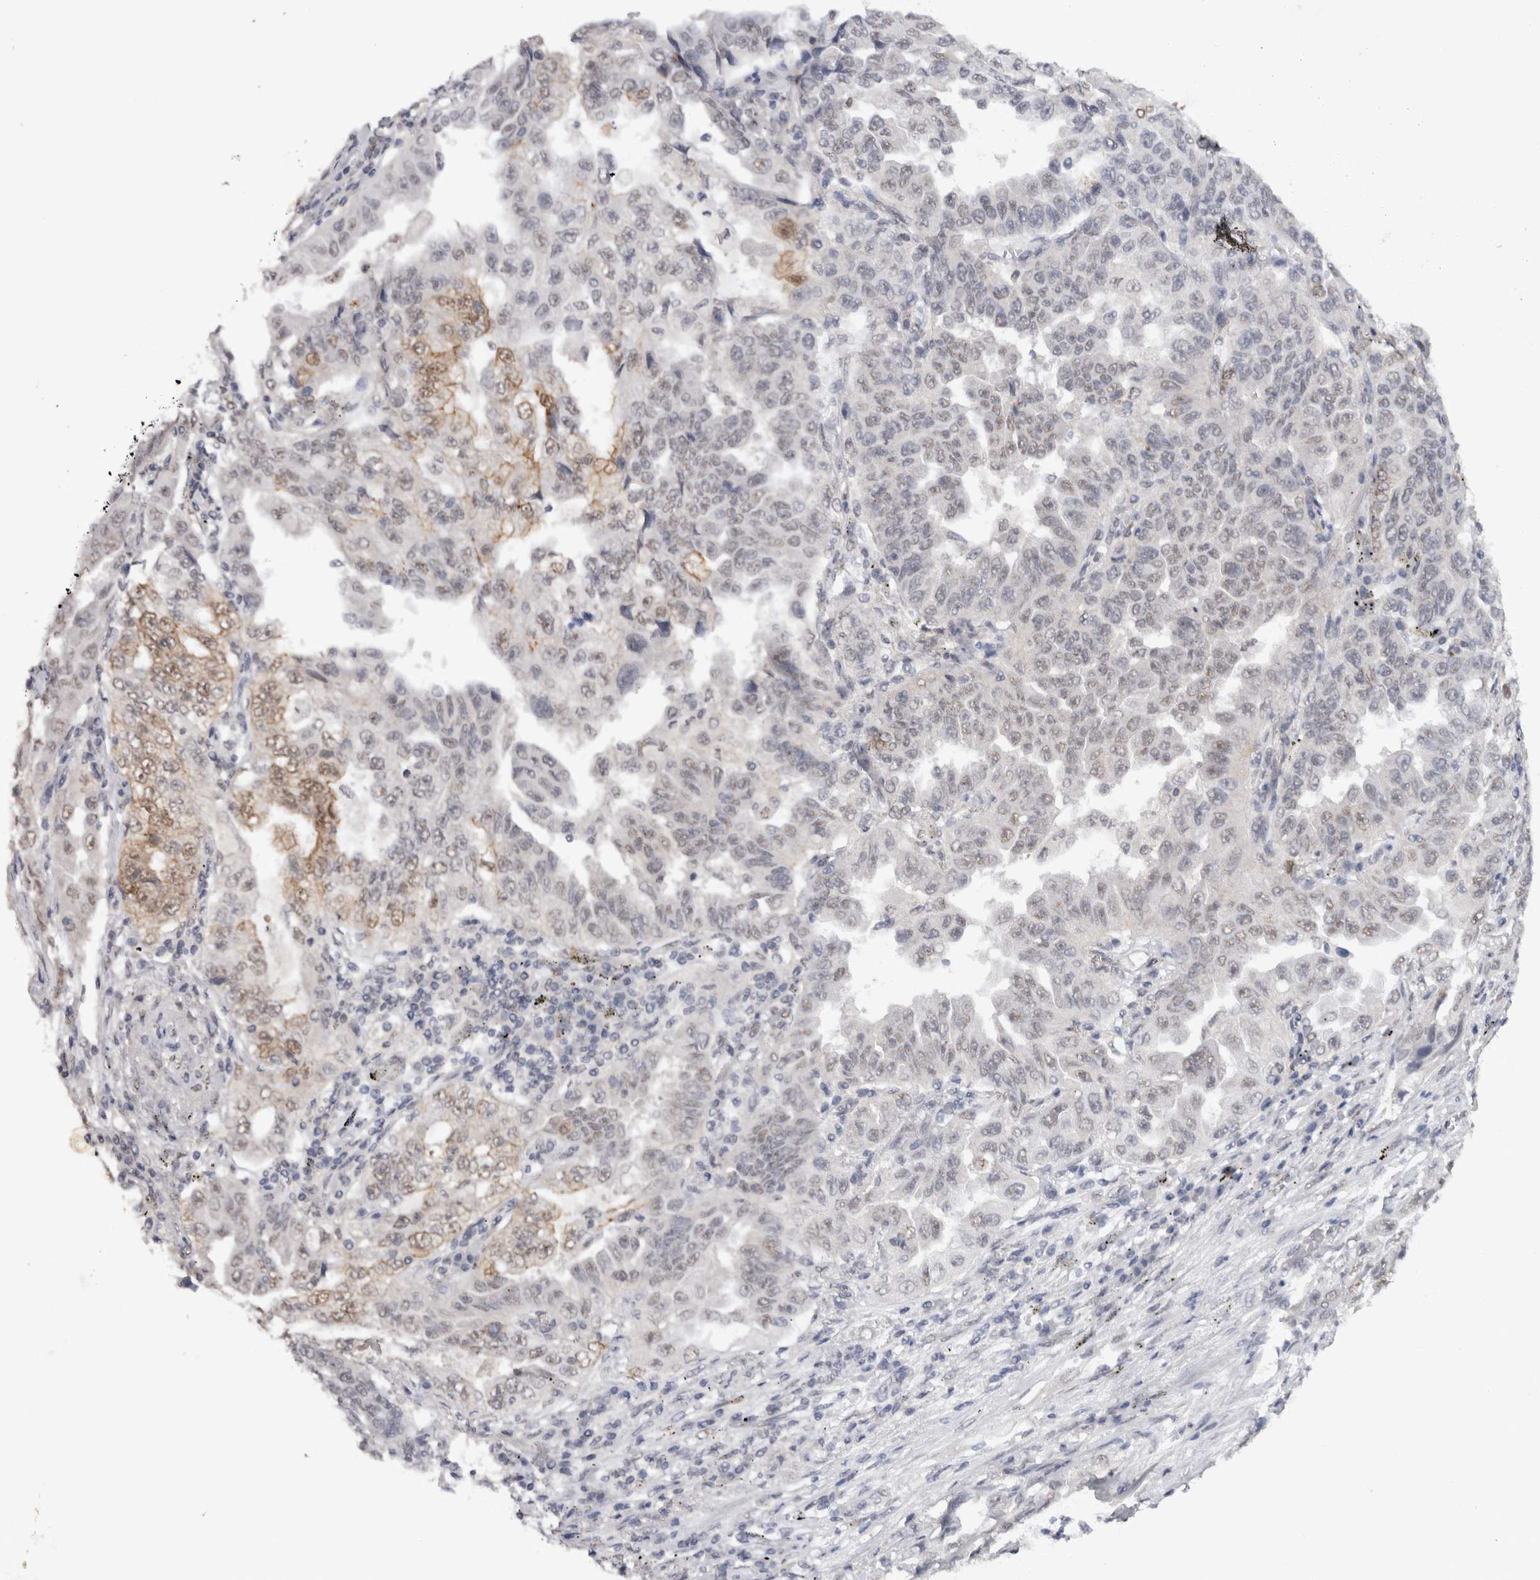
{"staining": {"intensity": "weak", "quantity": "<25%", "location": "cytoplasmic/membranous"}, "tissue": "lung cancer", "cell_type": "Tumor cells", "image_type": "cancer", "snomed": [{"axis": "morphology", "description": "Adenocarcinoma, NOS"}, {"axis": "topography", "description": "Lung"}], "caption": "Tumor cells are negative for brown protein staining in lung adenocarcinoma.", "gene": "RPS6KA2", "patient": {"sex": "female", "age": 51}}